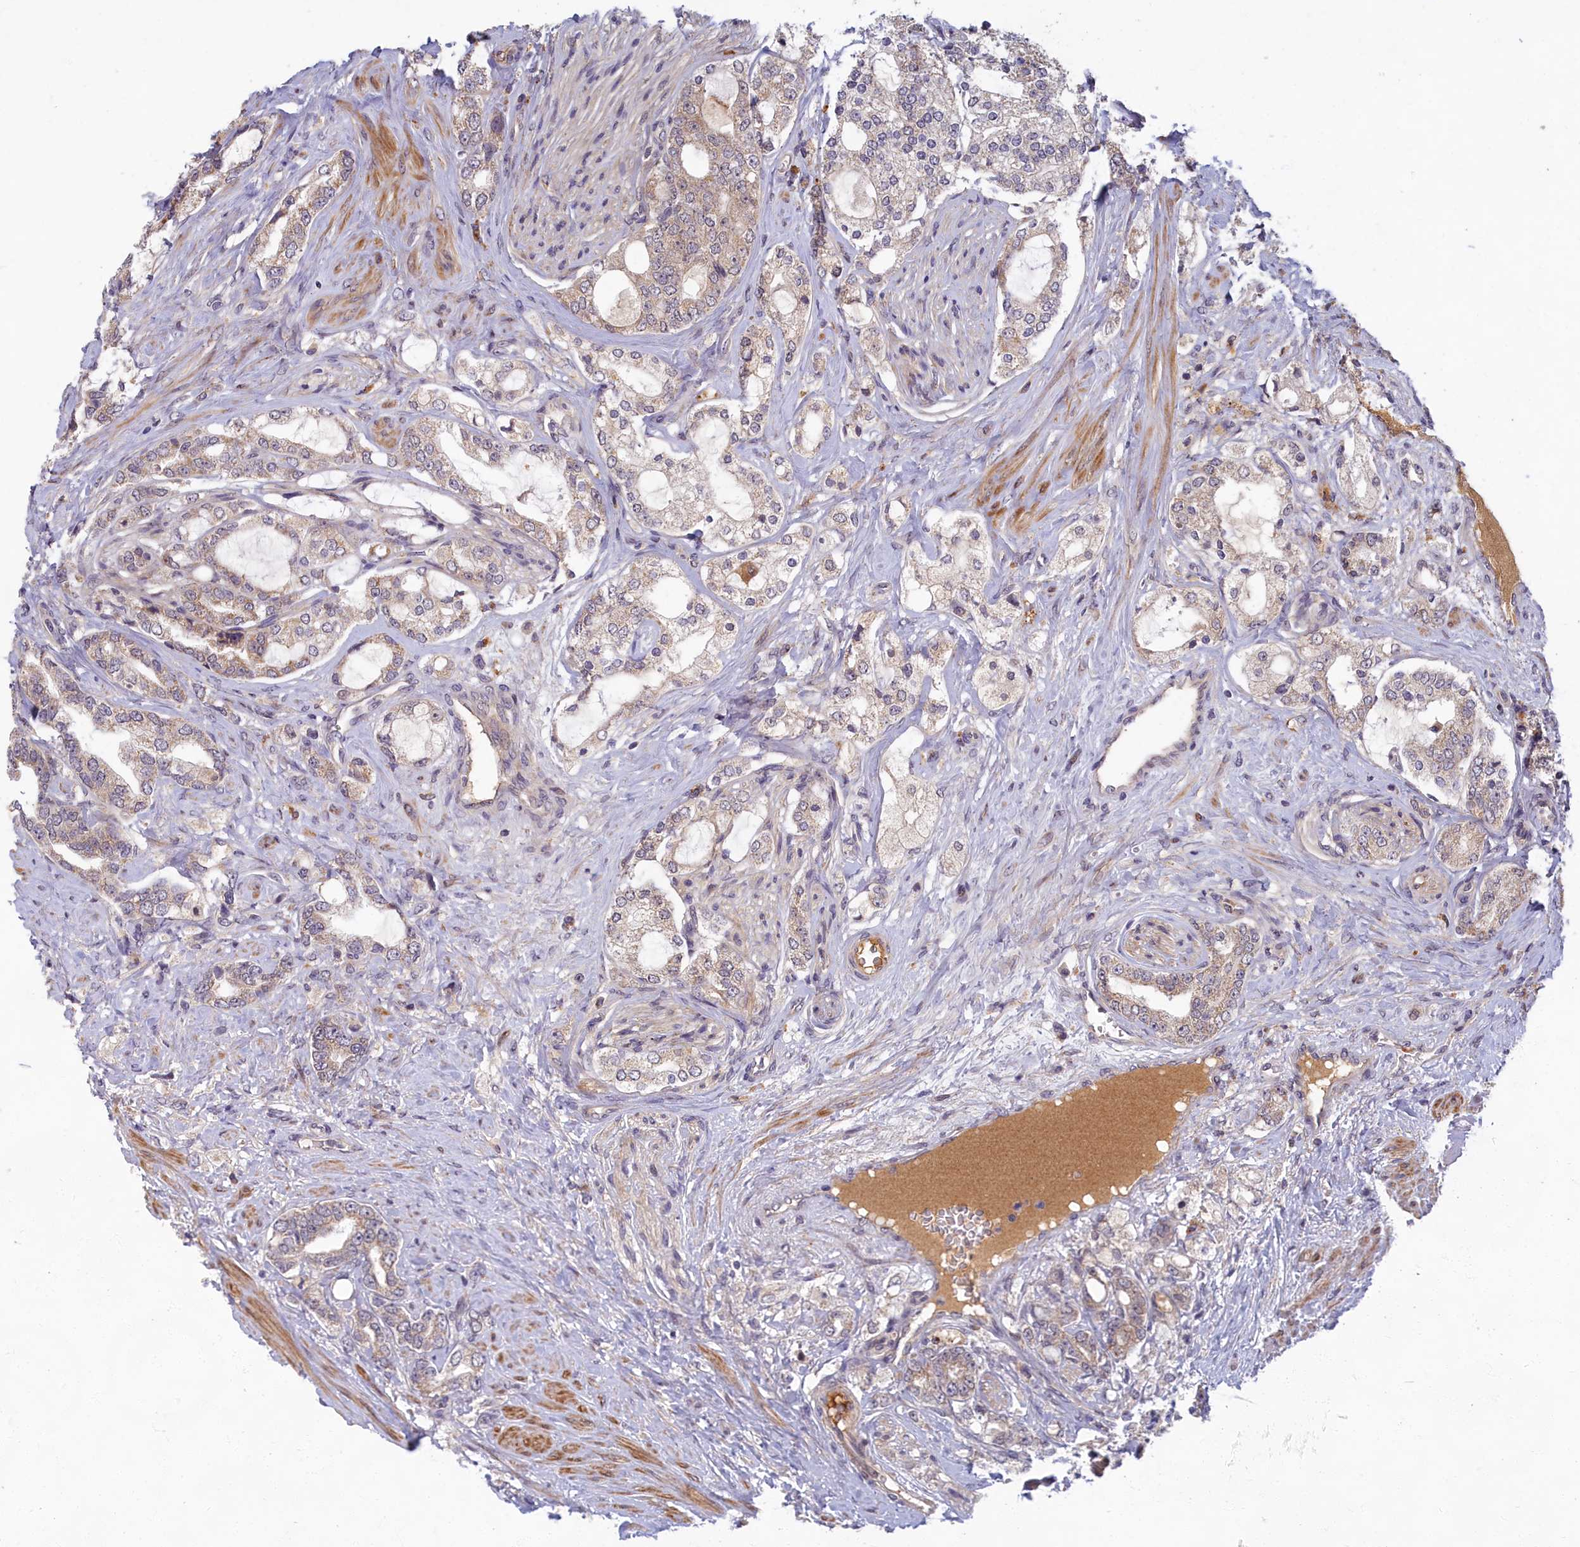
{"staining": {"intensity": "weak", "quantity": "<25%", "location": "cytoplasmic/membranous"}, "tissue": "prostate cancer", "cell_type": "Tumor cells", "image_type": "cancer", "snomed": [{"axis": "morphology", "description": "Adenocarcinoma, High grade"}, {"axis": "topography", "description": "Prostate"}], "caption": "IHC of human adenocarcinoma (high-grade) (prostate) demonstrates no positivity in tumor cells. Nuclei are stained in blue.", "gene": "EARS2", "patient": {"sex": "male", "age": 64}}